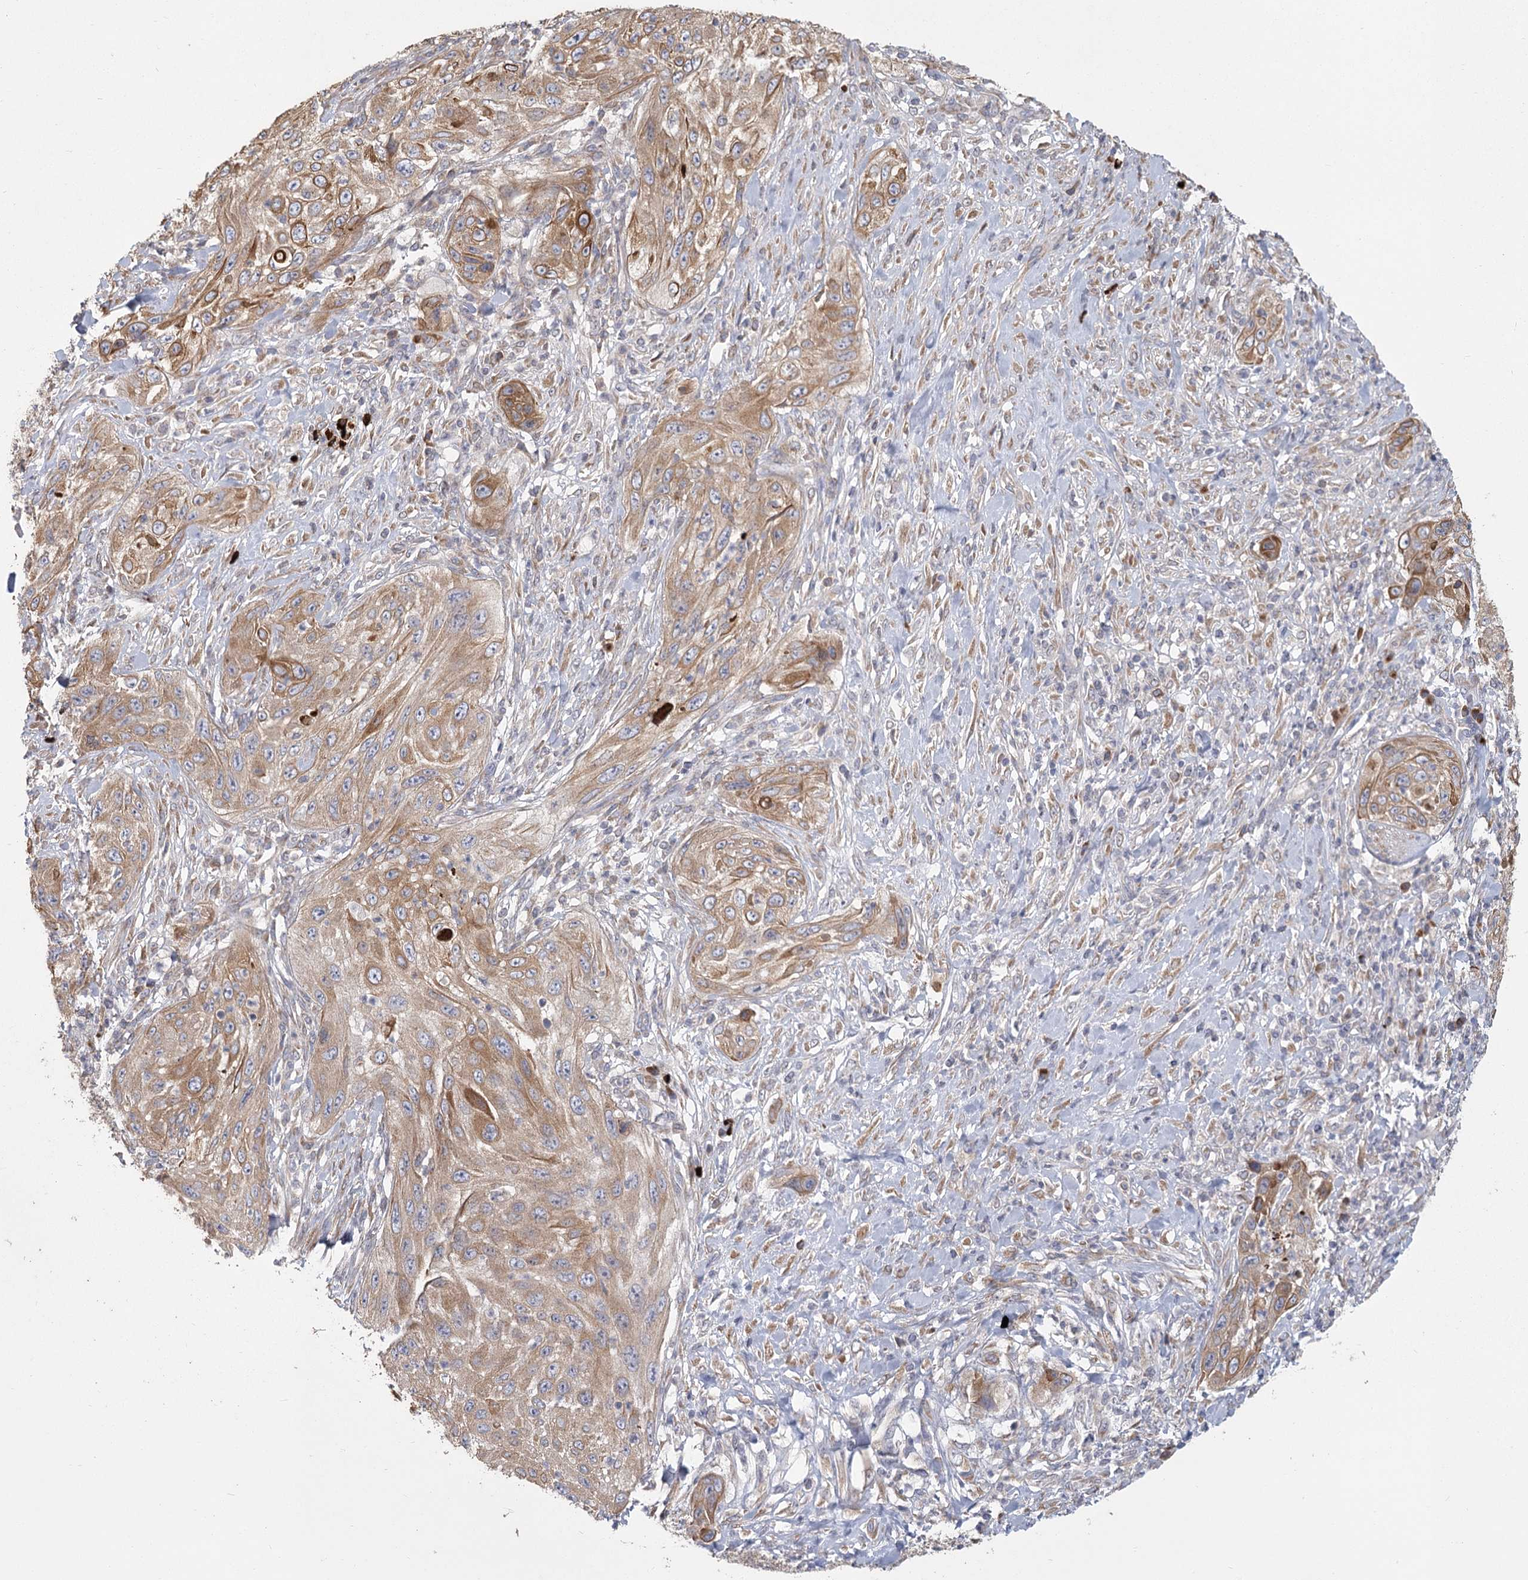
{"staining": {"intensity": "moderate", "quantity": ">75%", "location": "cytoplasmic/membranous"}, "tissue": "cervical cancer", "cell_type": "Tumor cells", "image_type": "cancer", "snomed": [{"axis": "morphology", "description": "Squamous cell carcinoma, NOS"}, {"axis": "topography", "description": "Cervix"}], "caption": "Brown immunohistochemical staining in cervical squamous cell carcinoma displays moderate cytoplasmic/membranous expression in approximately >75% of tumor cells.", "gene": "CNTLN", "patient": {"sex": "female", "age": 42}}